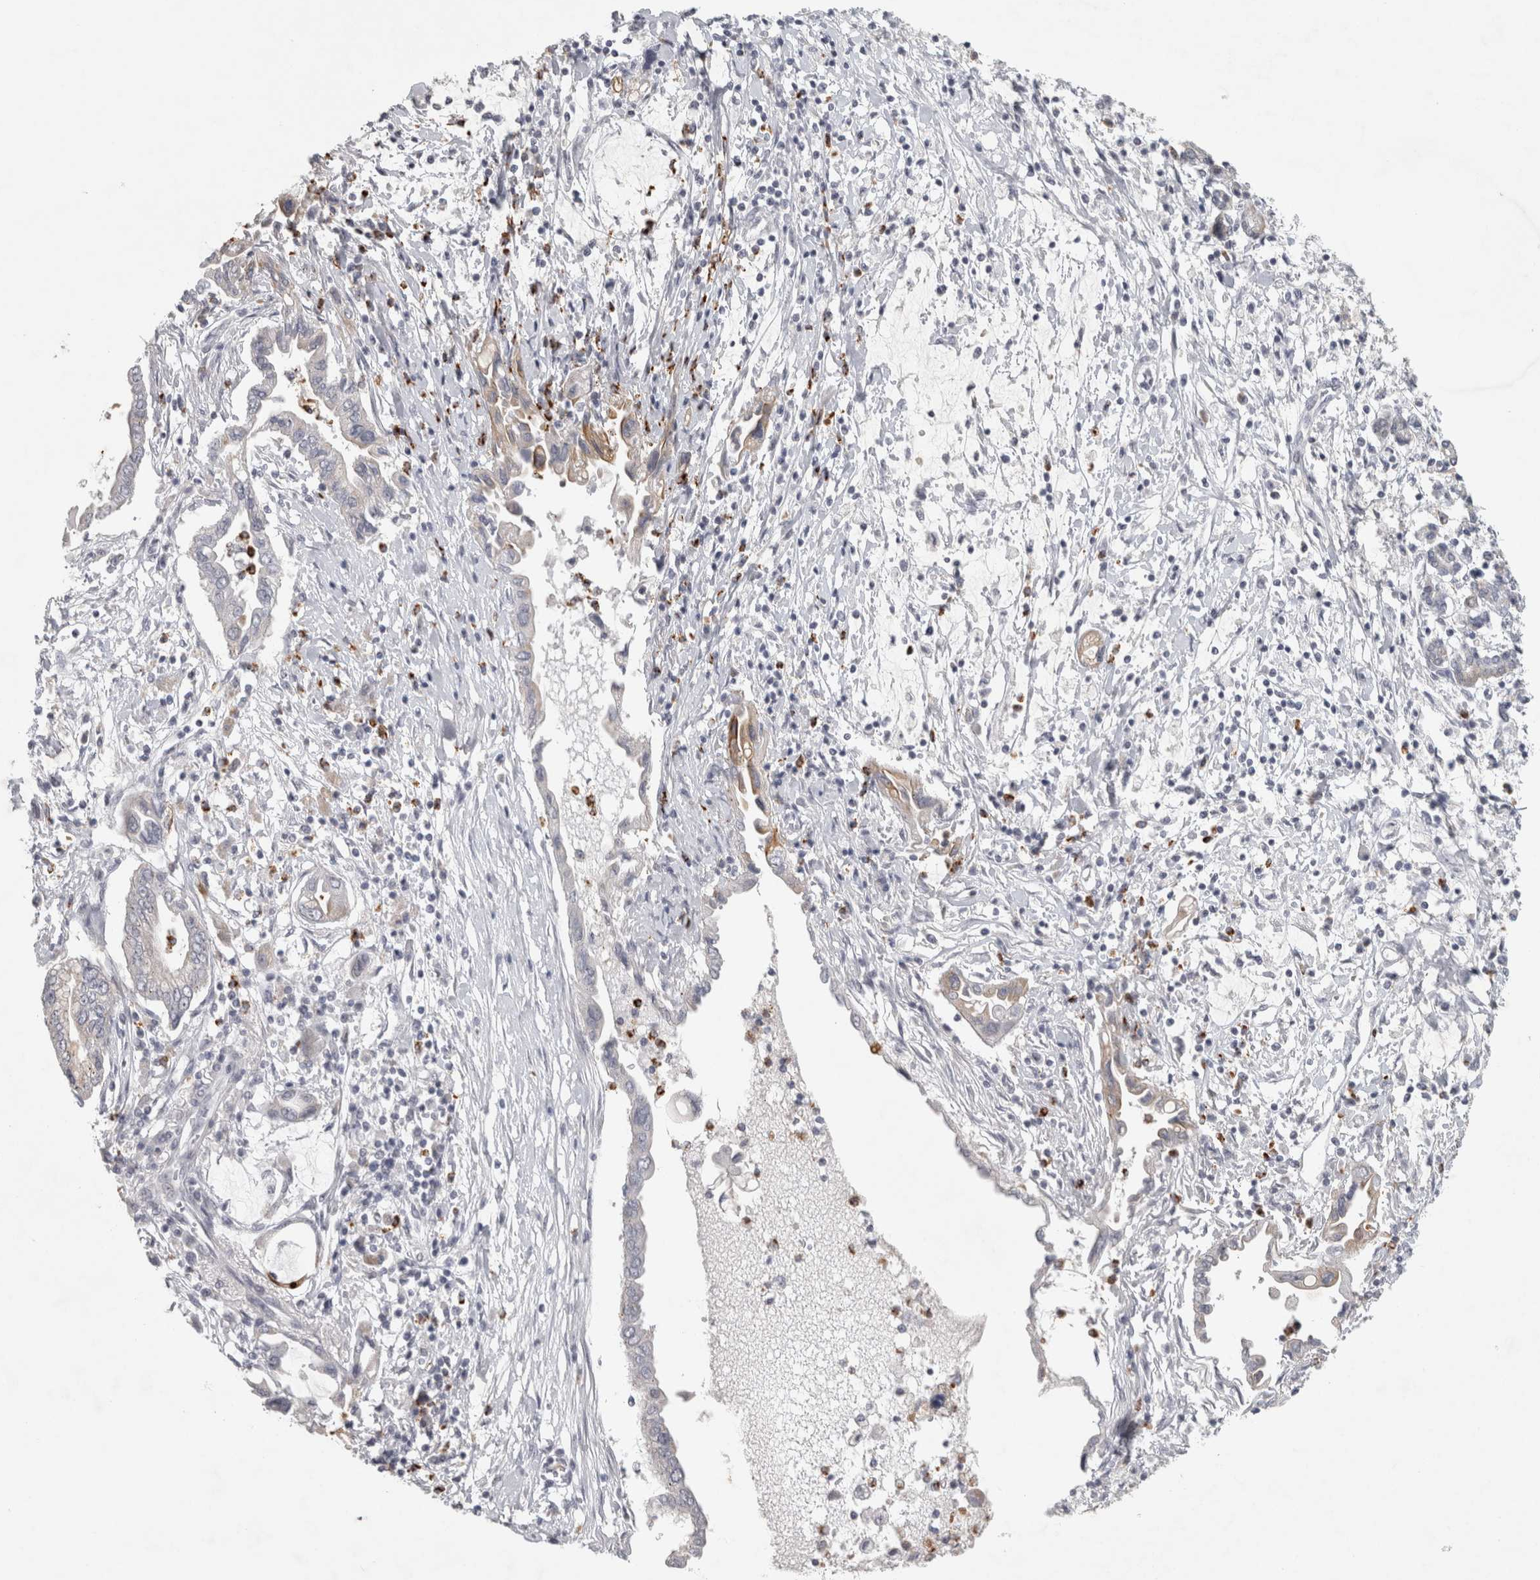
{"staining": {"intensity": "weak", "quantity": "<25%", "location": "cytoplasmic/membranous"}, "tissue": "pancreatic cancer", "cell_type": "Tumor cells", "image_type": "cancer", "snomed": [{"axis": "morphology", "description": "Adenocarcinoma, NOS"}, {"axis": "topography", "description": "Pancreas"}], "caption": "High magnification brightfield microscopy of pancreatic cancer stained with DAB (3,3'-diaminobenzidine) (brown) and counterstained with hematoxylin (blue): tumor cells show no significant positivity.", "gene": "PTPRN2", "patient": {"sex": "female", "age": 57}}